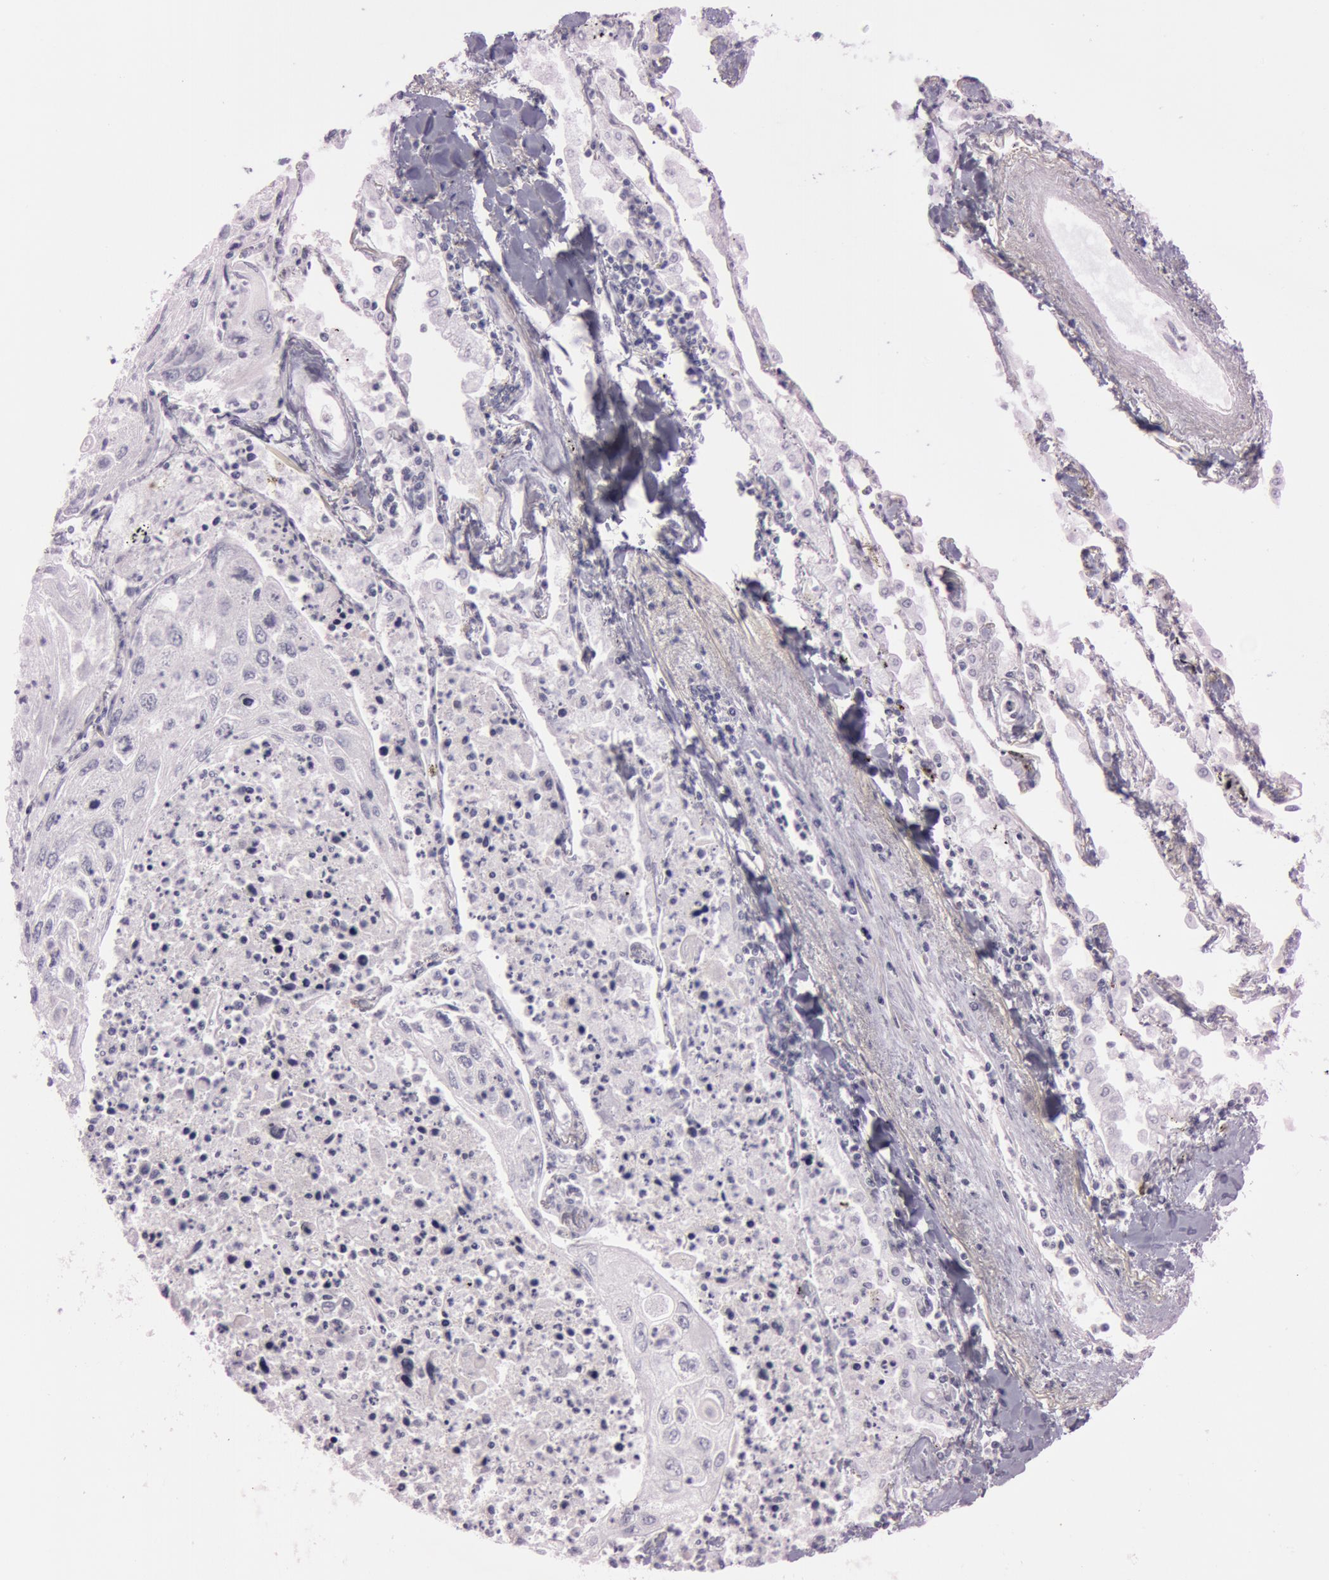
{"staining": {"intensity": "negative", "quantity": "none", "location": "none"}, "tissue": "lung cancer", "cell_type": "Tumor cells", "image_type": "cancer", "snomed": [{"axis": "morphology", "description": "Squamous cell carcinoma, NOS"}, {"axis": "topography", "description": "Lung"}], "caption": "Tumor cells are negative for protein expression in human lung cancer (squamous cell carcinoma). The staining is performed using DAB (3,3'-diaminobenzidine) brown chromogen with nuclei counter-stained in using hematoxylin.", "gene": "FOLH1", "patient": {"sex": "male", "age": 75}}